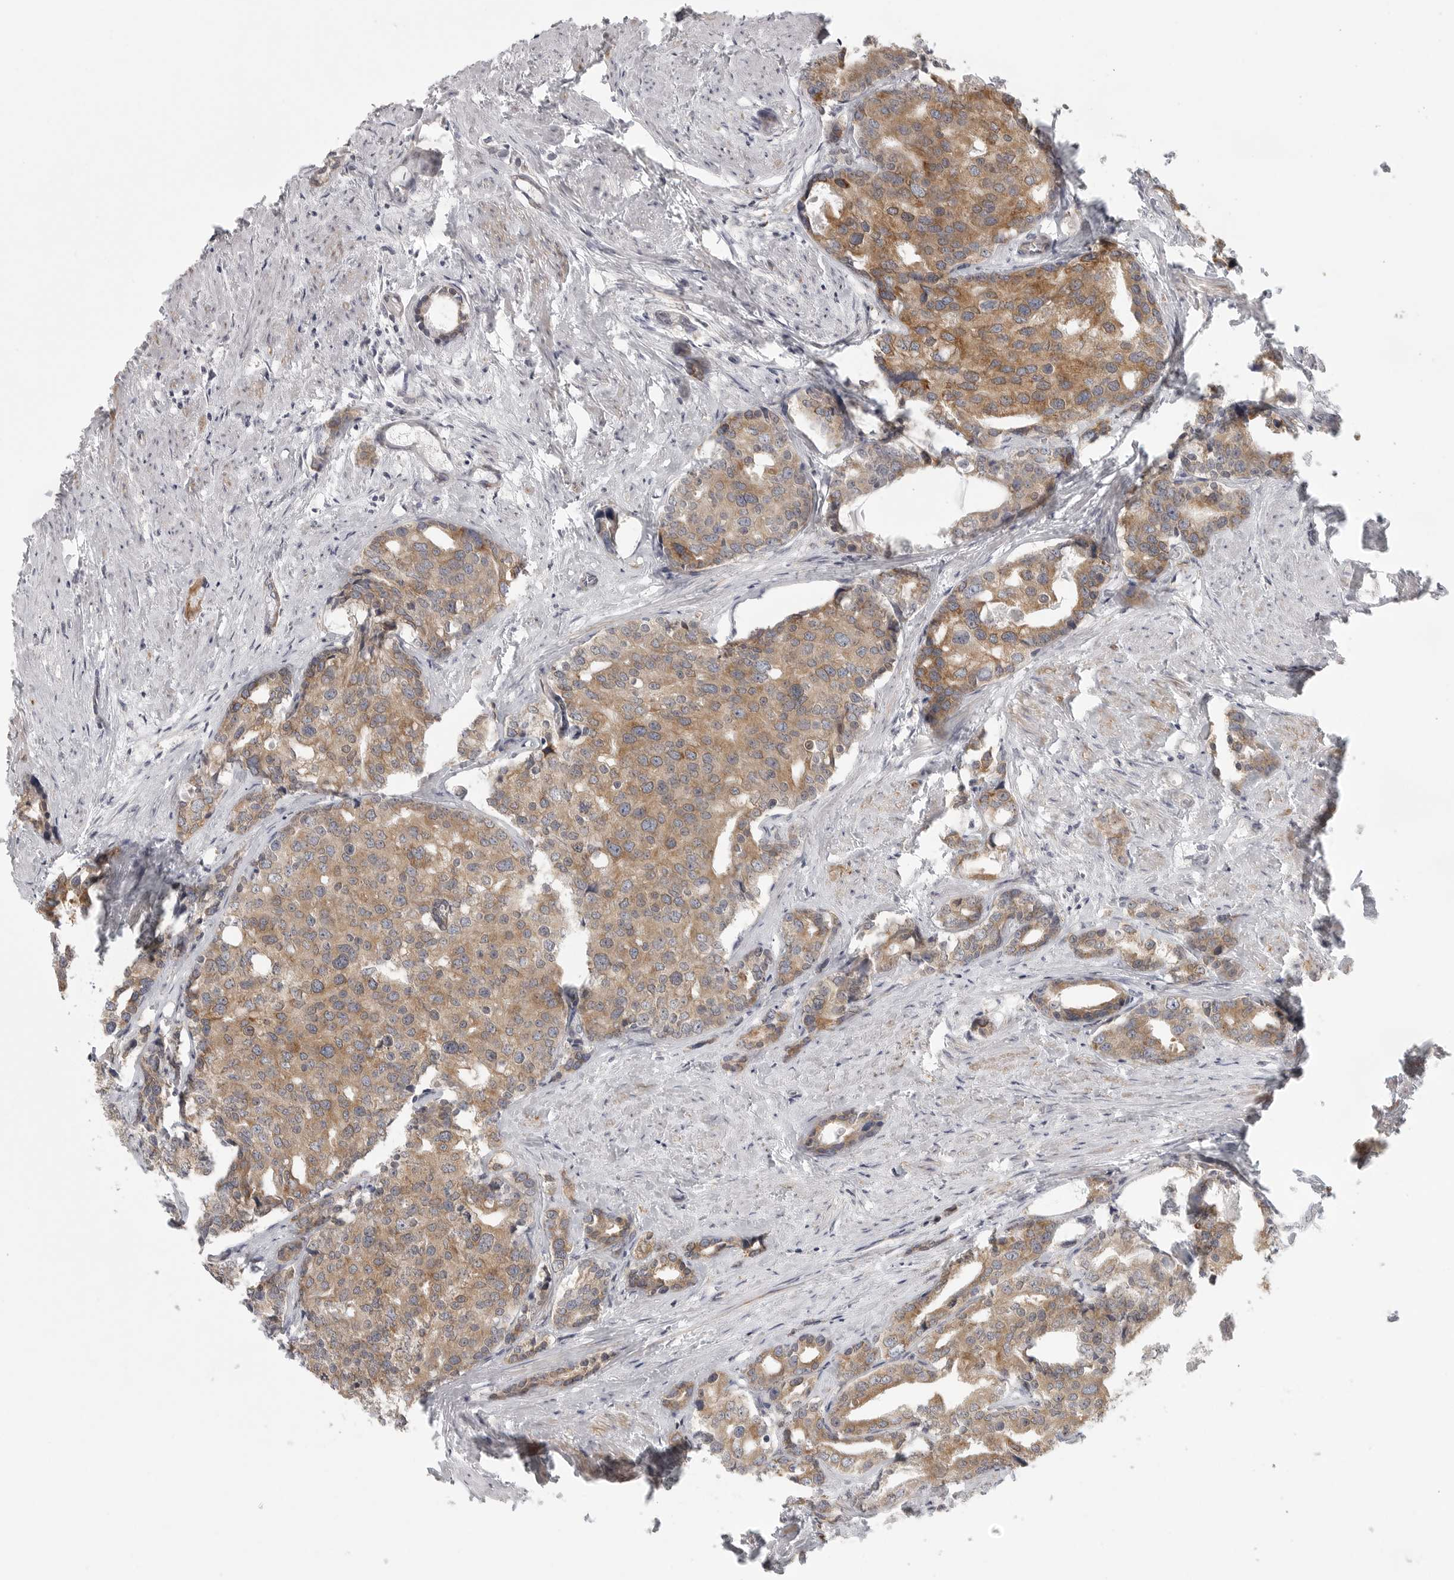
{"staining": {"intensity": "moderate", "quantity": ">75%", "location": "cytoplasmic/membranous"}, "tissue": "prostate cancer", "cell_type": "Tumor cells", "image_type": "cancer", "snomed": [{"axis": "morphology", "description": "Adenocarcinoma, High grade"}, {"axis": "topography", "description": "Prostate"}], "caption": "Immunohistochemical staining of human prostate high-grade adenocarcinoma exhibits medium levels of moderate cytoplasmic/membranous staining in approximately >75% of tumor cells.", "gene": "CERS2", "patient": {"sex": "male", "age": 50}}